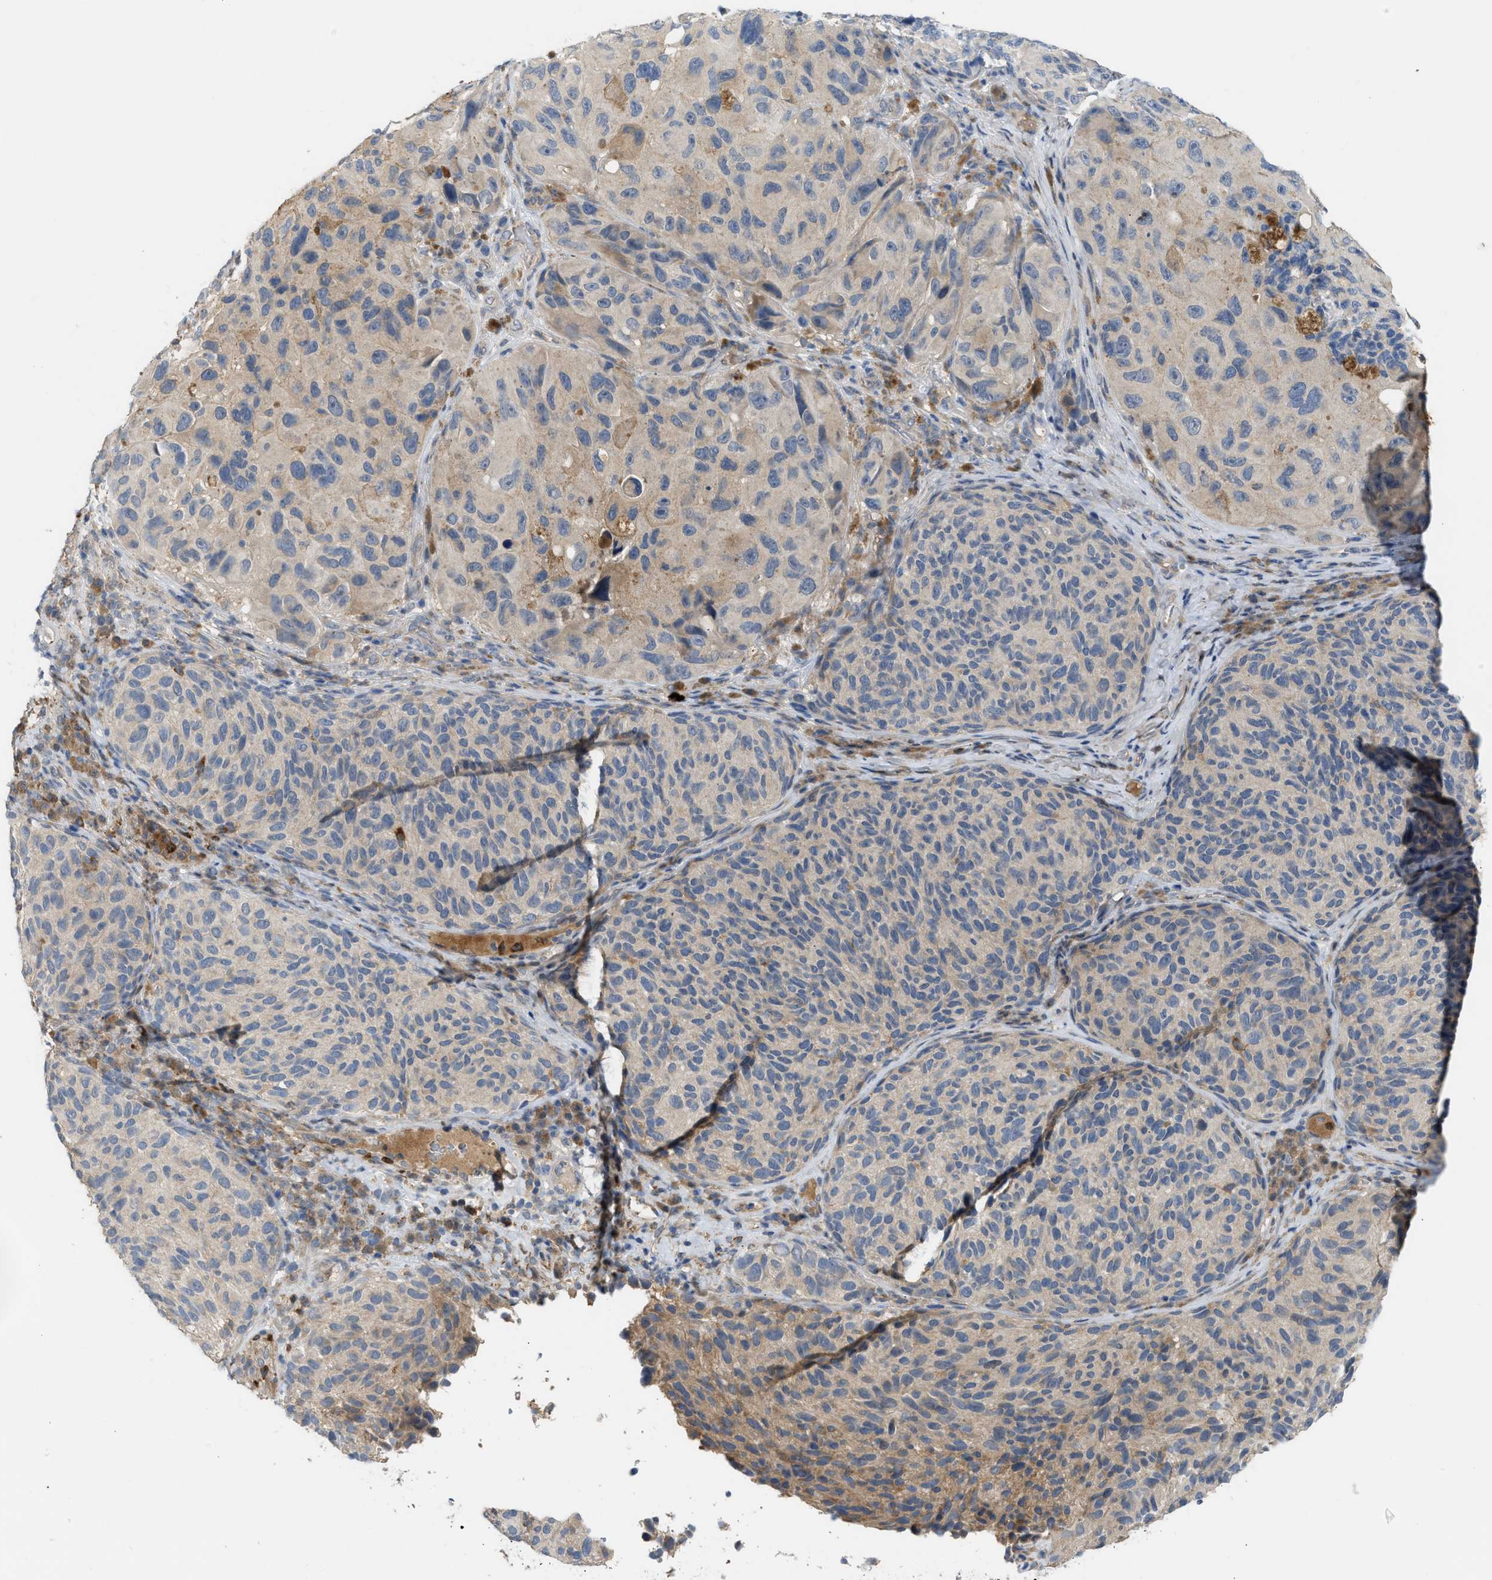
{"staining": {"intensity": "weak", "quantity": "25%-75%", "location": "cytoplasmic/membranous"}, "tissue": "melanoma", "cell_type": "Tumor cells", "image_type": "cancer", "snomed": [{"axis": "morphology", "description": "Malignant melanoma, NOS"}, {"axis": "topography", "description": "Skin"}], "caption": "About 25%-75% of tumor cells in malignant melanoma reveal weak cytoplasmic/membranous protein staining as visualized by brown immunohistochemical staining.", "gene": "RHBDF2", "patient": {"sex": "female", "age": 73}}